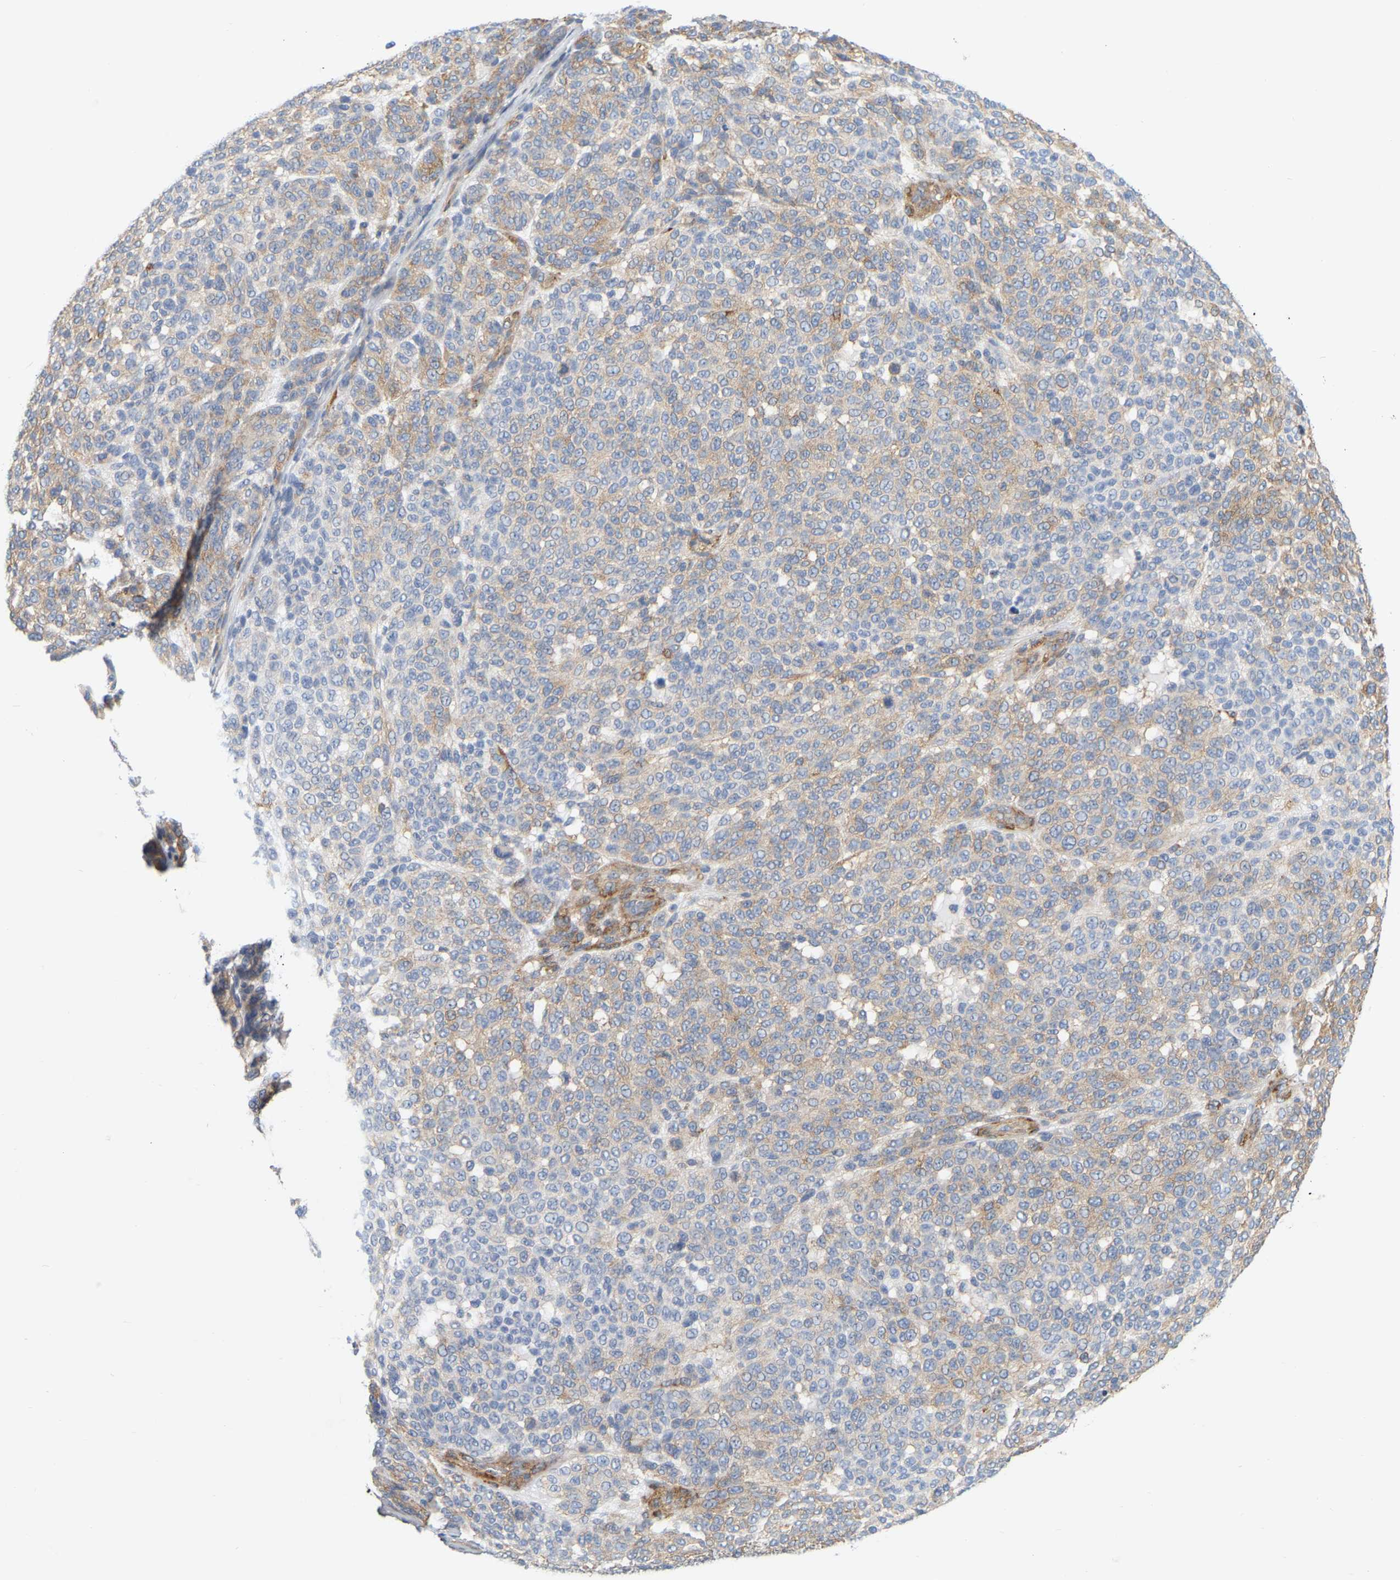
{"staining": {"intensity": "weak", "quantity": ">75%", "location": "cytoplasmic/membranous"}, "tissue": "melanoma", "cell_type": "Tumor cells", "image_type": "cancer", "snomed": [{"axis": "morphology", "description": "Malignant melanoma, NOS"}, {"axis": "topography", "description": "Skin"}], "caption": "A histopathology image of human melanoma stained for a protein exhibits weak cytoplasmic/membranous brown staining in tumor cells. Using DAB (brown) and hematoxylin (blue) stains, captured at high magnification using brightfield microscopy.", "gene": "RAPH1", "patient": {"sex": "male", "age": 59}}